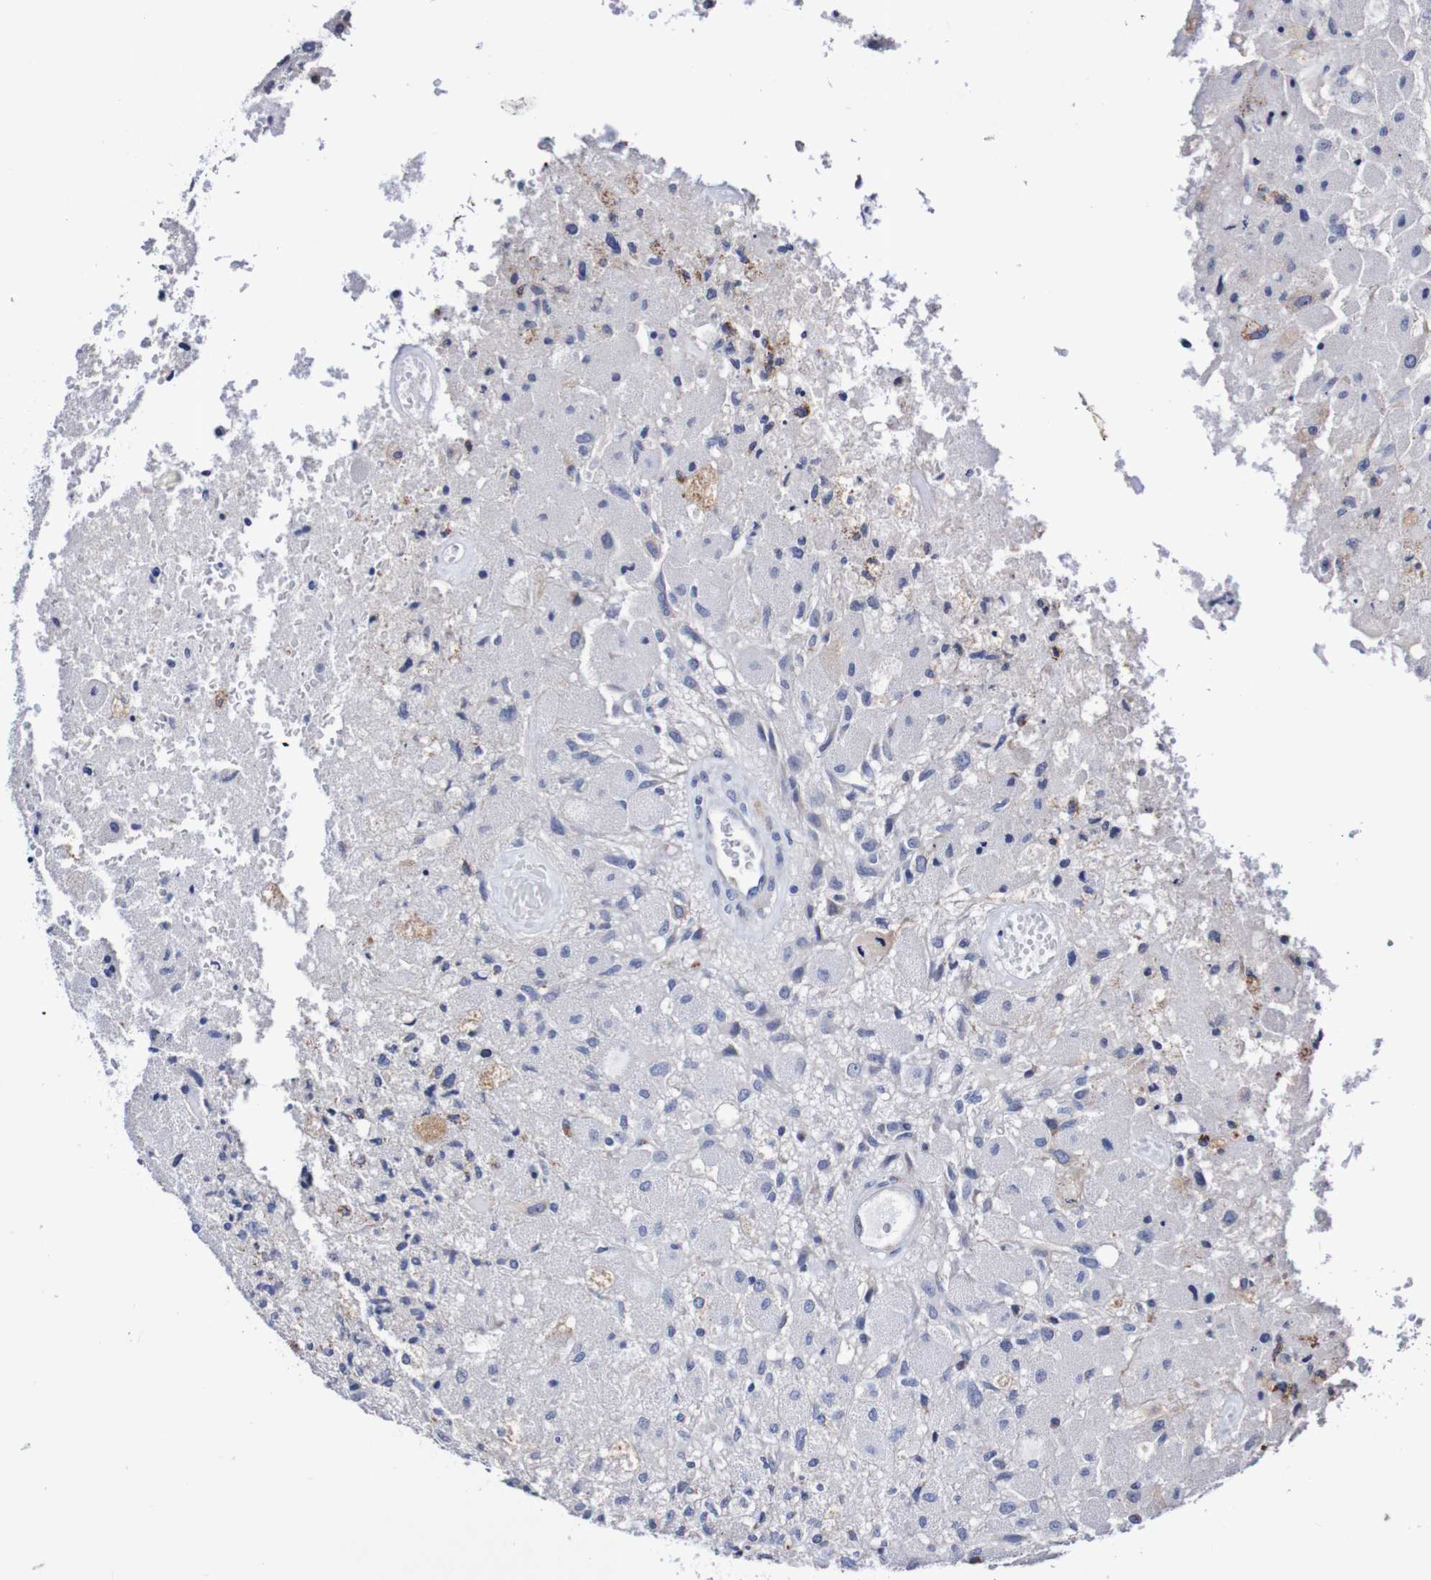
{"staining": {"intensity": "negative", "quantity": "none", "location": "none"}, "tissue": "glioma", "cell_type": "Tumor cells", "image_type": "cancer", "snomed": [{"axis": "morphology", "description": "Normal tissue, NOS"}, {"axis": "morphology", "description": "Glioma, malignant, High grade"}, {"axis": "topography", "description": "Cerebral cortex"}], "caption": "Human glioma stained for a protein using immunohistochemistry shows no staining in tumor cells.", "gene": "ACVR1C", "patient": {"sex": "male", "age": 77}}